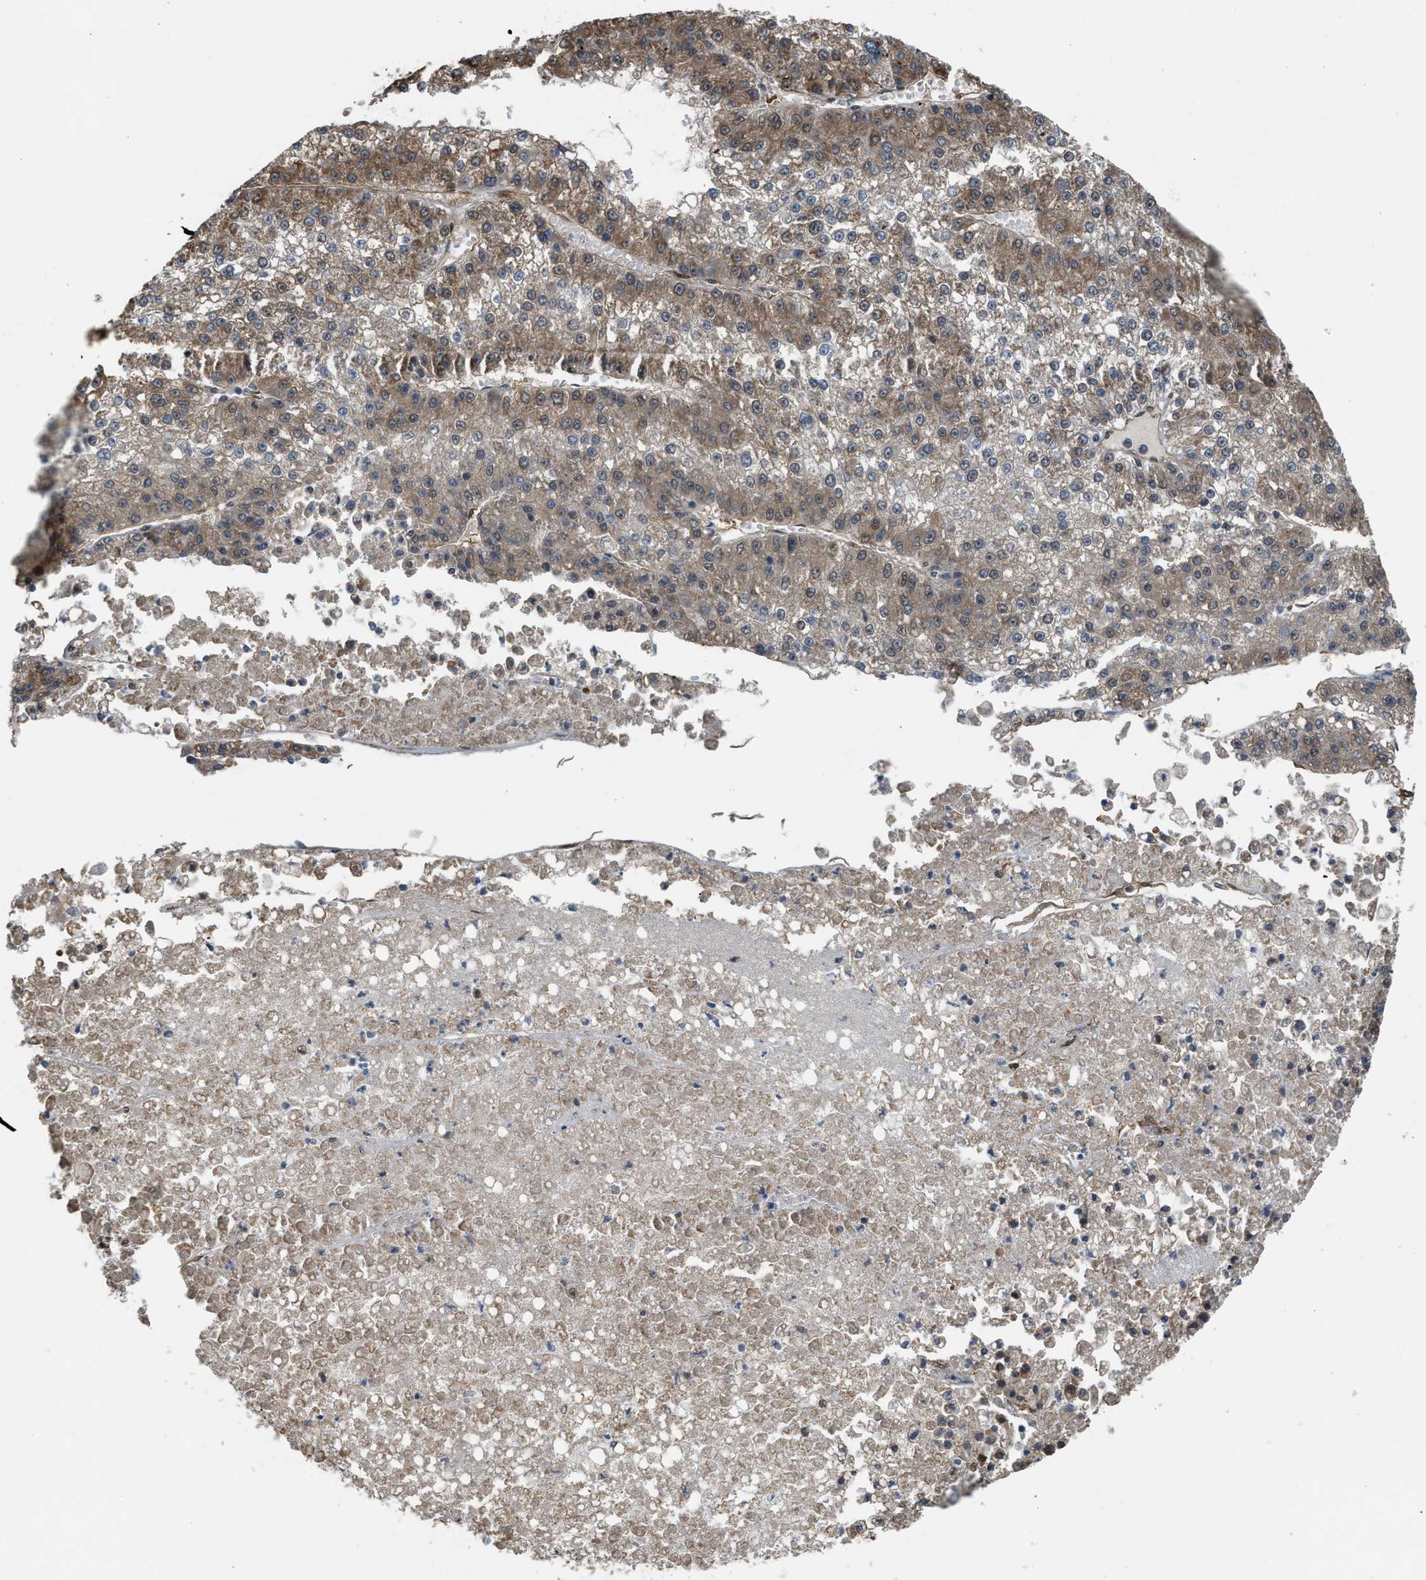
{"staining": {"intensity": "moderate", "quantity": "25%-75%", "location": "cytoplasmic/membranous"}, "tissue": "liver cancer", "cell_type": "Tumor cells", "image_type": "cancer", "snomed": [{"axis": "morphology", "description": "Carcinoma, Hepatocellular, NOS"}, {"axis": "topography", "description": "Liver"}], "caption": "The immunohistochemical stain highlights moderate cytoplasmic/membranous positivity in tumor cells of liver cancer tissue.", "gene": "BAG3", "patient": {"sex": "female", "age": 73}}